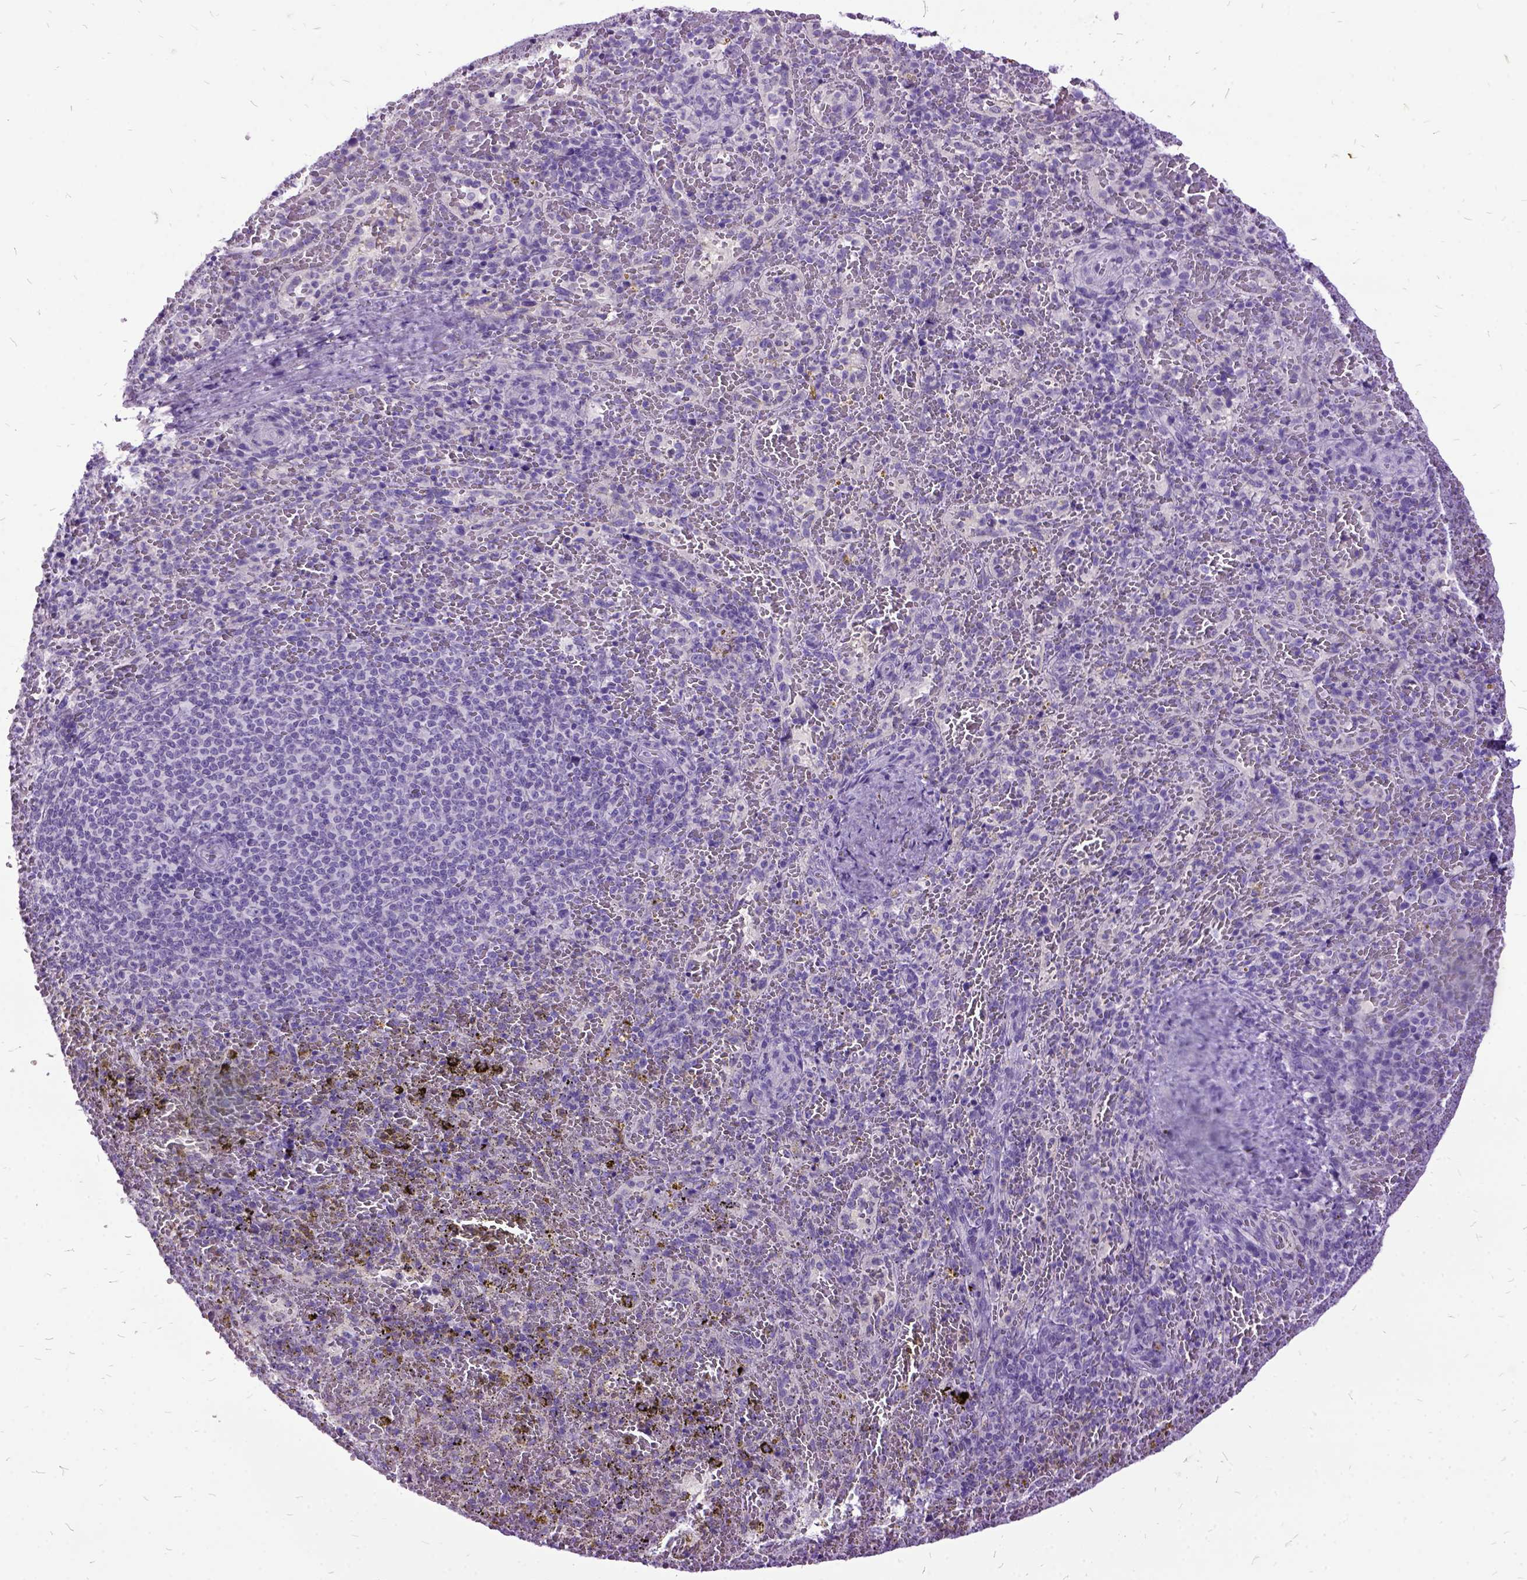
{"staining": {"intensity": "negative", "quantity": "none", "location": "none"}, "tissue": "spleen", "cell_type": "Cells in red pulp", "image_type": "normal", "snomed": [{"axis": "morphology", "description": "Normal tissue, NOS"}, {"axis": "topography", "description": "Spleen"}], "caption": "DAB (3,3'-diaminobenzidine) immunohistochemical staining of normal spleen reveals no significant expression in cells in red pulp. The staining was performed using DAB (3,3'-diaminobenzidine) to visualize the protein expression in brown, while the nuclei were stained in blue with hematoxylin (Magnification: 20x).", "gene": "MME", "patient": {"sex": "female", "age": 50}}